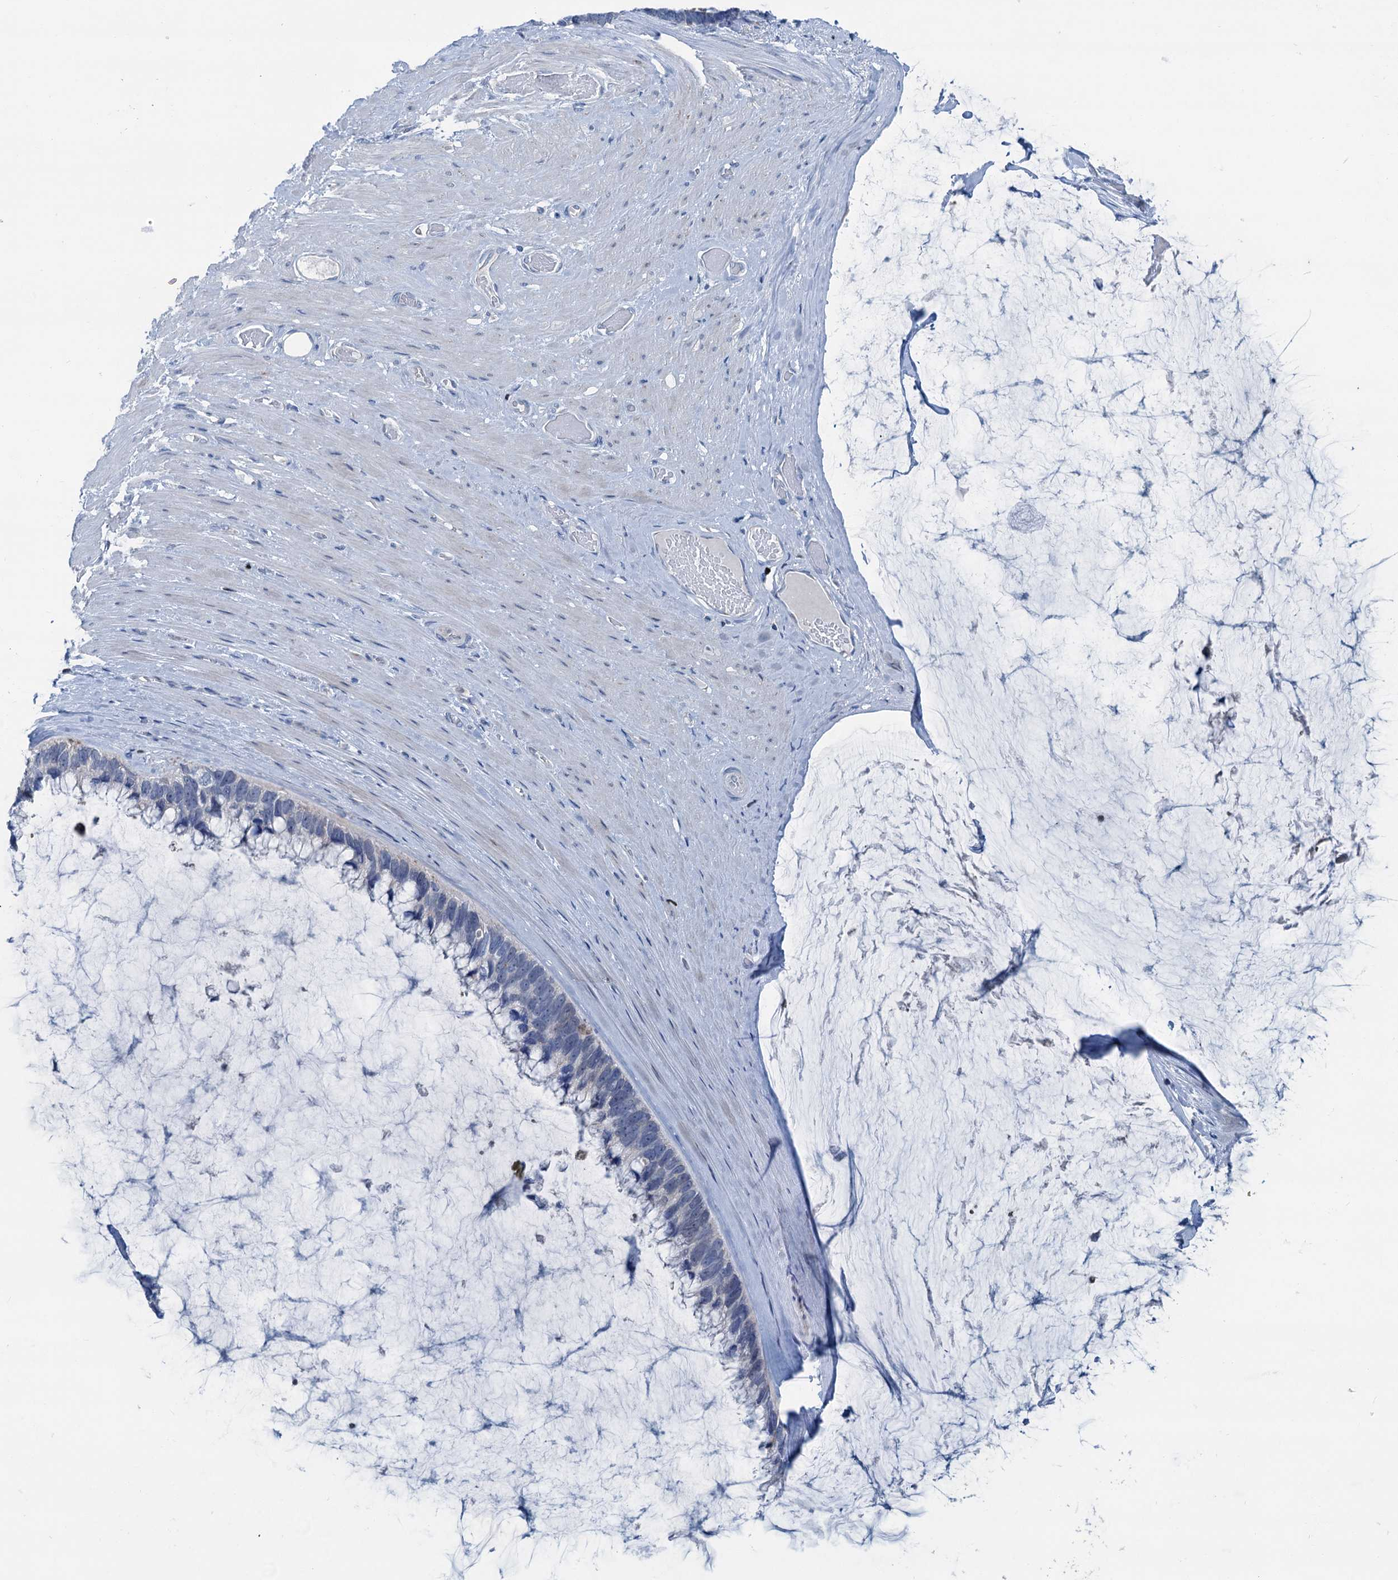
{"staining": {"intensity": "negative", "quantity": "none", "location": "none"}, "tissue": "ovarian cancer", "cell_type": "Tumor cells", "image_type": "cancer", "snomed": [{"axis": "morphology", "description": "Cystadenocarcinoma, mucinous, NOS"}, {"axis": "topography", "description": "Ovary"}], "caption": "Histopathology image shows no protein positivity in tumor cells of ovarian cancer (mucinous cystadenocarcinoma) tissue. (Stains: DAB (3,3'-diaminobenzidine) immunohistochemistry (IHC) with hematoxylin counter stain, Microscopy: brightfield microscopy at high magnification).", "gene": "ELP4", "patient": {"sex": "female", "age": 39}}